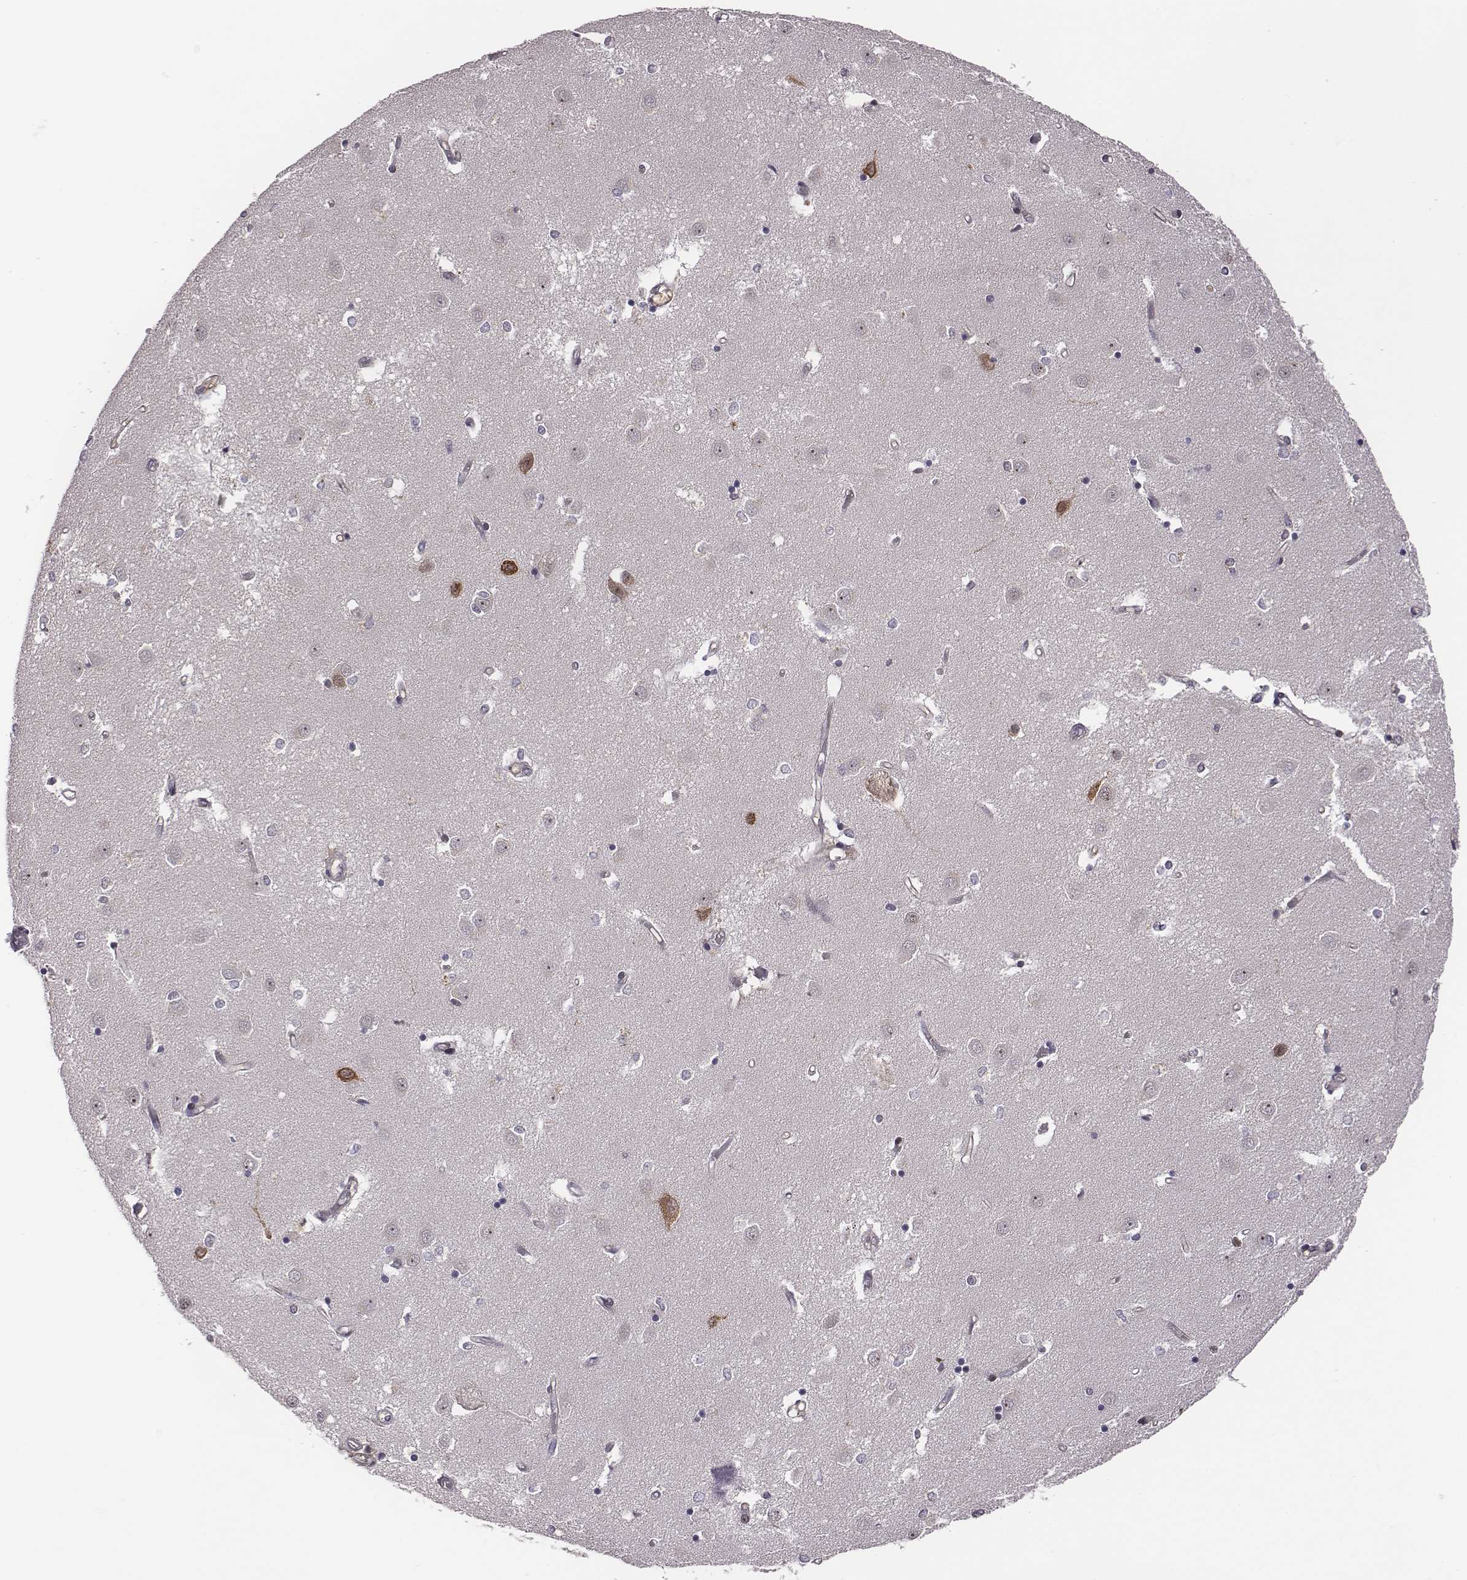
{"staining": {"intensity": "negative", "quantity": "none", "location": "none"}, "tissue": "caudate", "cell_type": "Glial cells", "image_type": "normal", "snomed": [{"axis": "morphology", "description": "Normal tissue, NOS"}, {"axis": "topography", "description": "Lateral ventricle wall"}], "caption": "This is an IHC micrograph of normal human caudate. There is no expression in glial cells.", "gene": "SMURF2", "patient": {"sex": "male", "age": 54}}